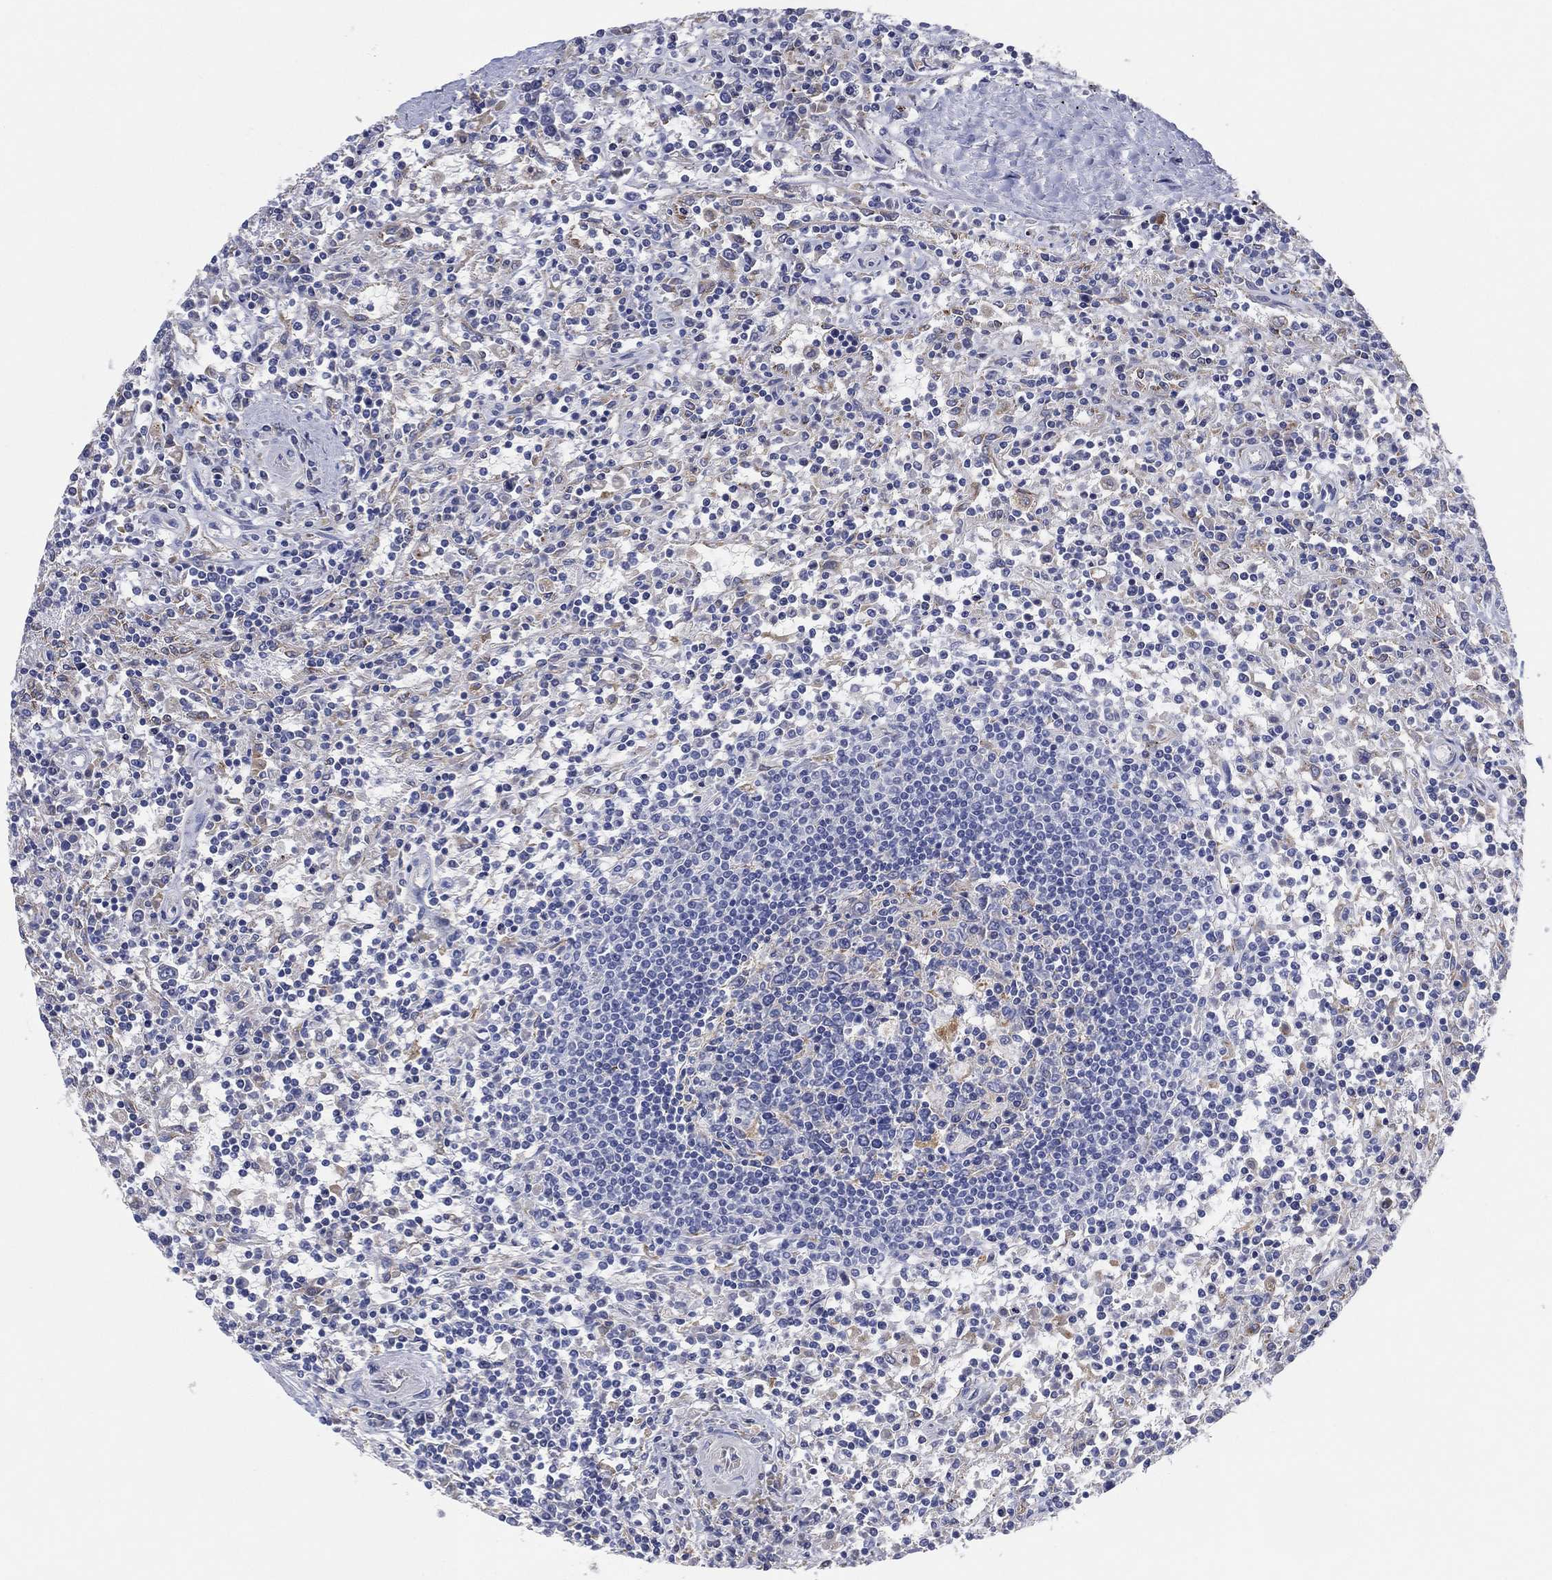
{"staining": {"intensity": "negative", "quantity": "none", "location": "none"}, "tissue": "lymphoma", "cell_type": "Tumor cells", "image_type": "cancer", "snomed": [{"axis": "morphology", "description": "Malignant lymphoma, non-Hodgkin's type, Low grade"}, {"axis": "topography", "description": "Spleen"}], "caption": "The micrograph displays no significant positivity in tumor cells of lymphoma.", "gene": "GALNS", "patient": {"sex": "male", "age": 62}}